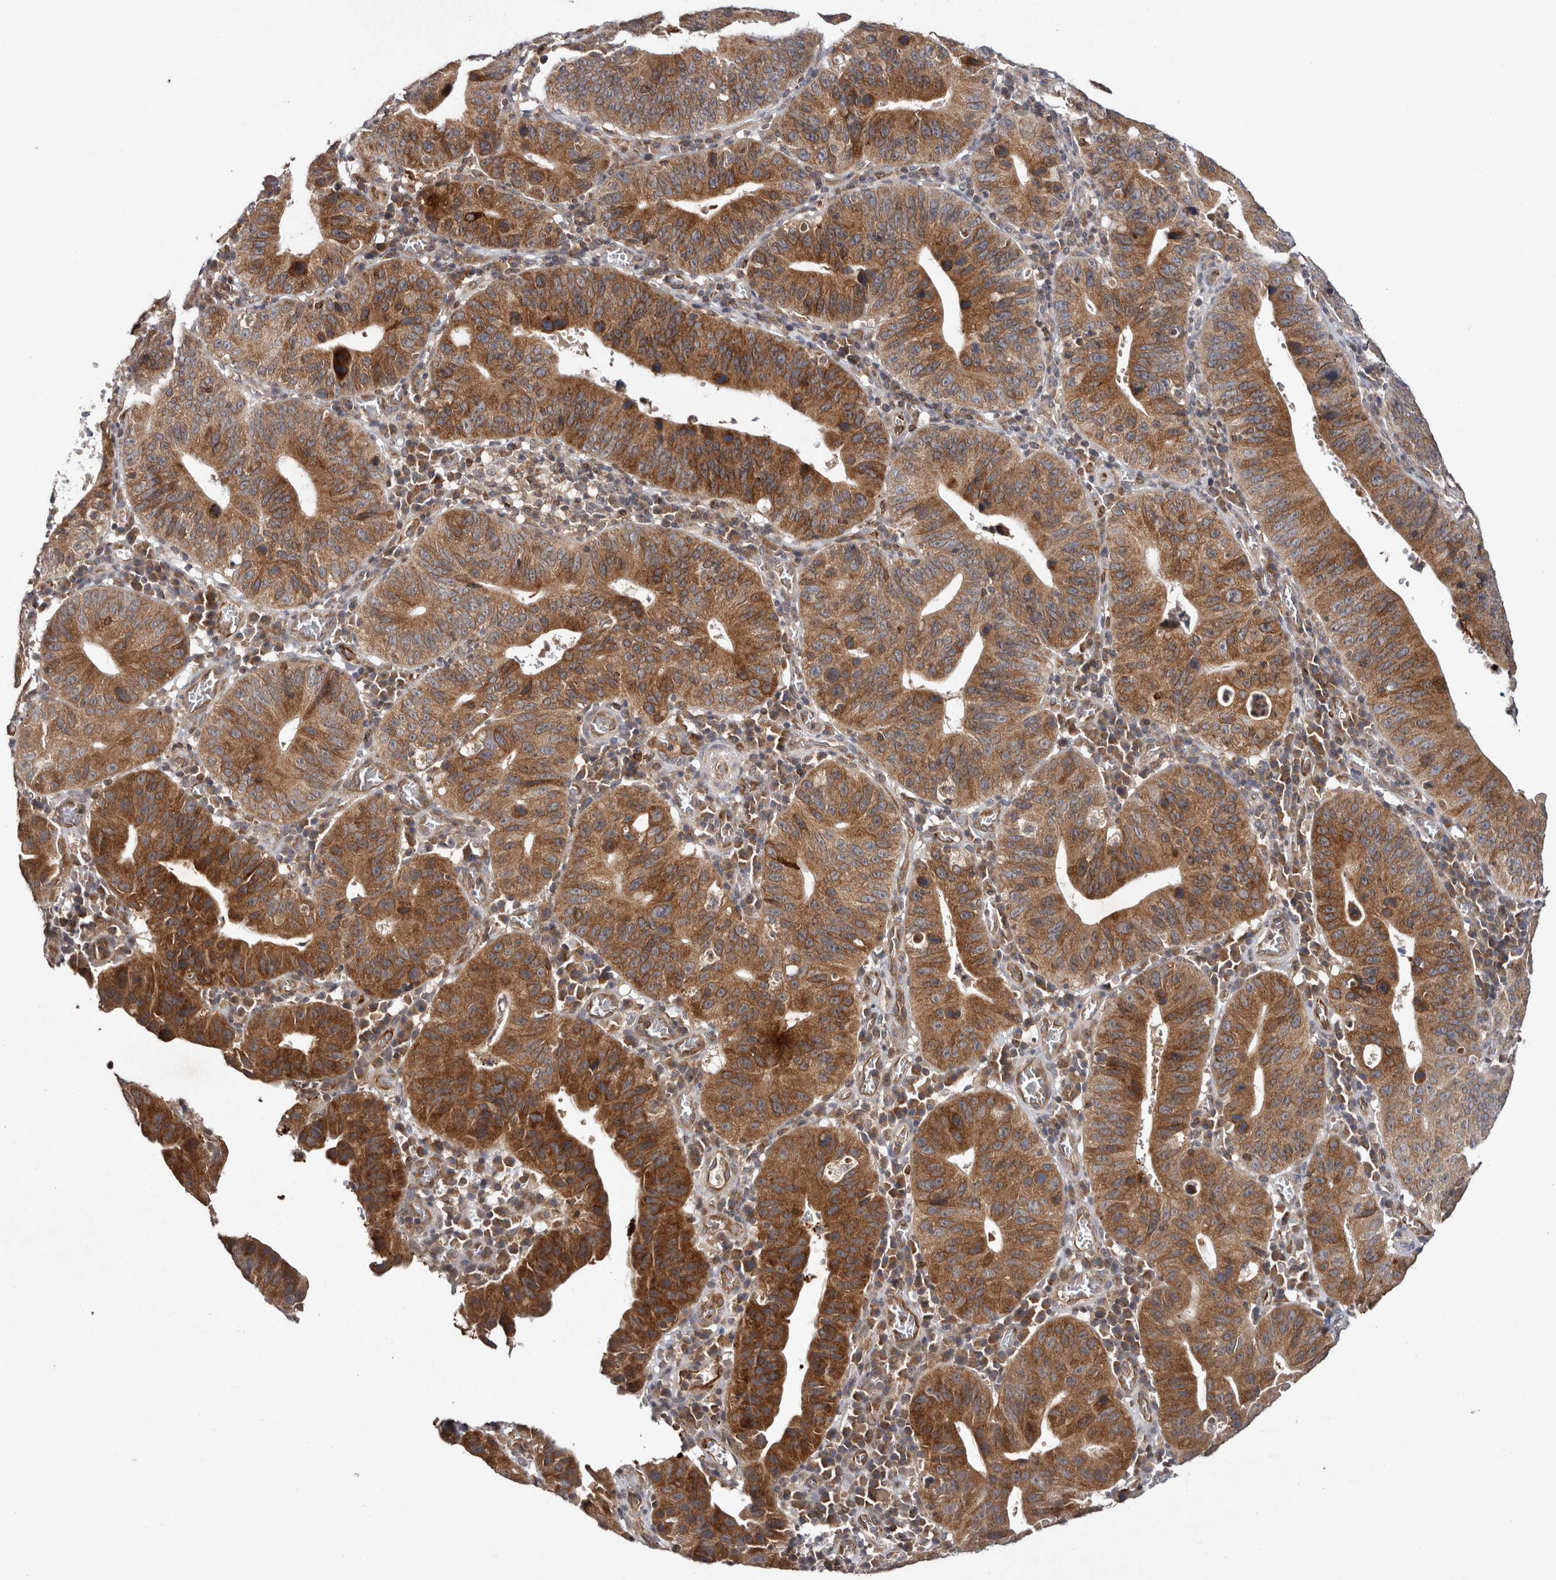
{"staining": {"intensity": "moderate", "quantity": ">75%", "location": "cytoplasmic/membranous"}, "tissue": "stomach cancer", "cell_type": "Tumor cells", "image_type": "cancer", "snomed": [{"axis": "morphology", "description": "Adenocarcinoma, NOS"}, {"axis": "topography", "description": "Stomach"}], "caption": "This photomicrograph displays immunohistochemistry (IHC) staining of human stomach adenocarcinoma, with medium moderate cytoplasmic/membranous expression in about >75% of tumor cells.", "gene": "HMOX2", "patient": {"sex": "male", "age": 59}}